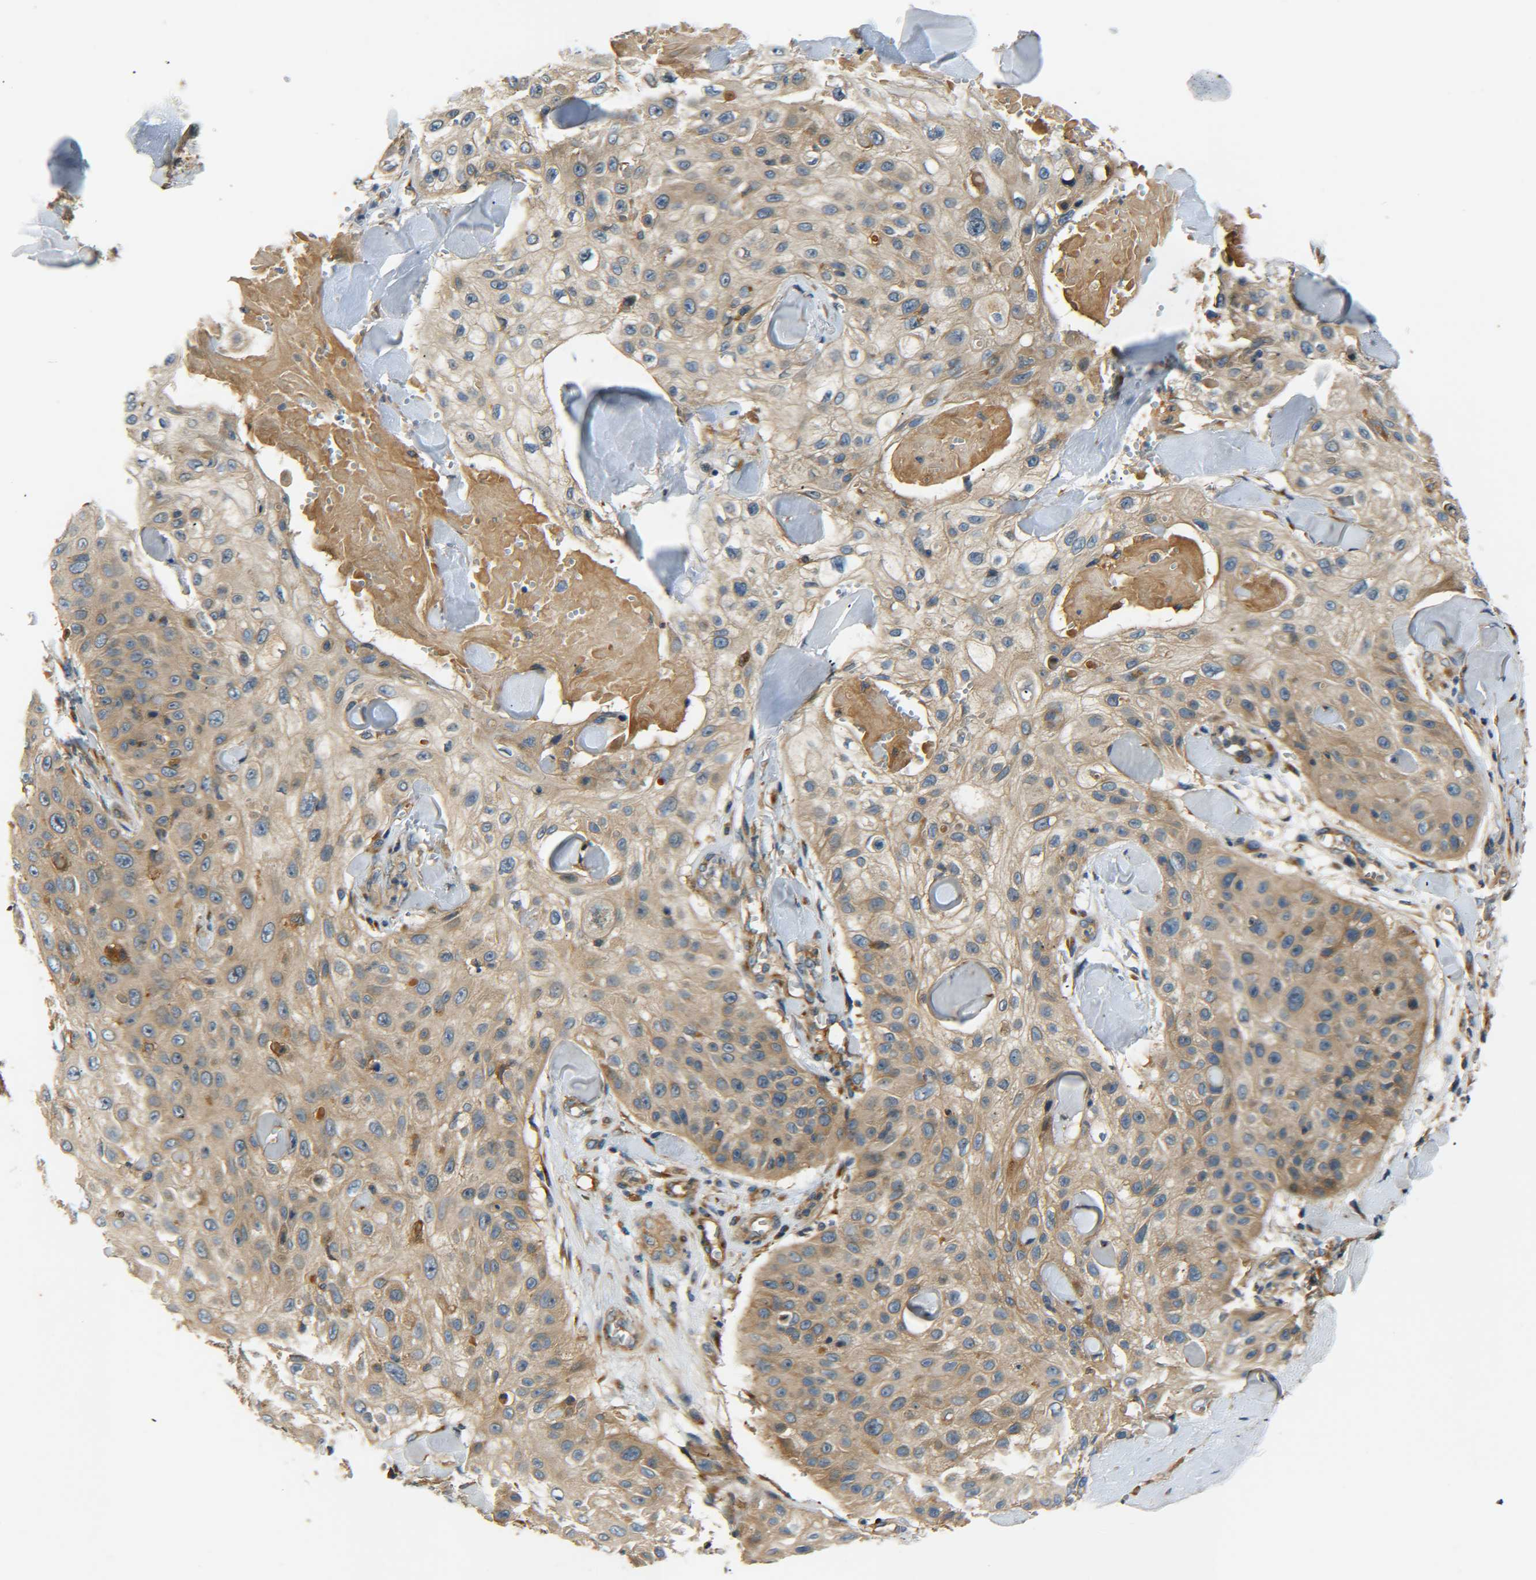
{"staining": {"intensity": "weak", "quantity": ">75%", "location": "cytoplasmic/membranous"}, "tissue": "skin cancer", "cell_type": "Tumor cells", "image_type": "cancer", "snomed": [{"axis": "morphology", "description": "Squamous cell carcinoma, NOS"}, {"axis": "topography", "description": "Skin"}], "caption": "A high-resolution micrograph shows IHC staining of skin squamous cell carcinoma, which reveals weak cytoplasmic/membranous positivity in about >75% of tumor cells.", "gene": "LRCH3", "patient": {"sex": "male", "age": 86}}